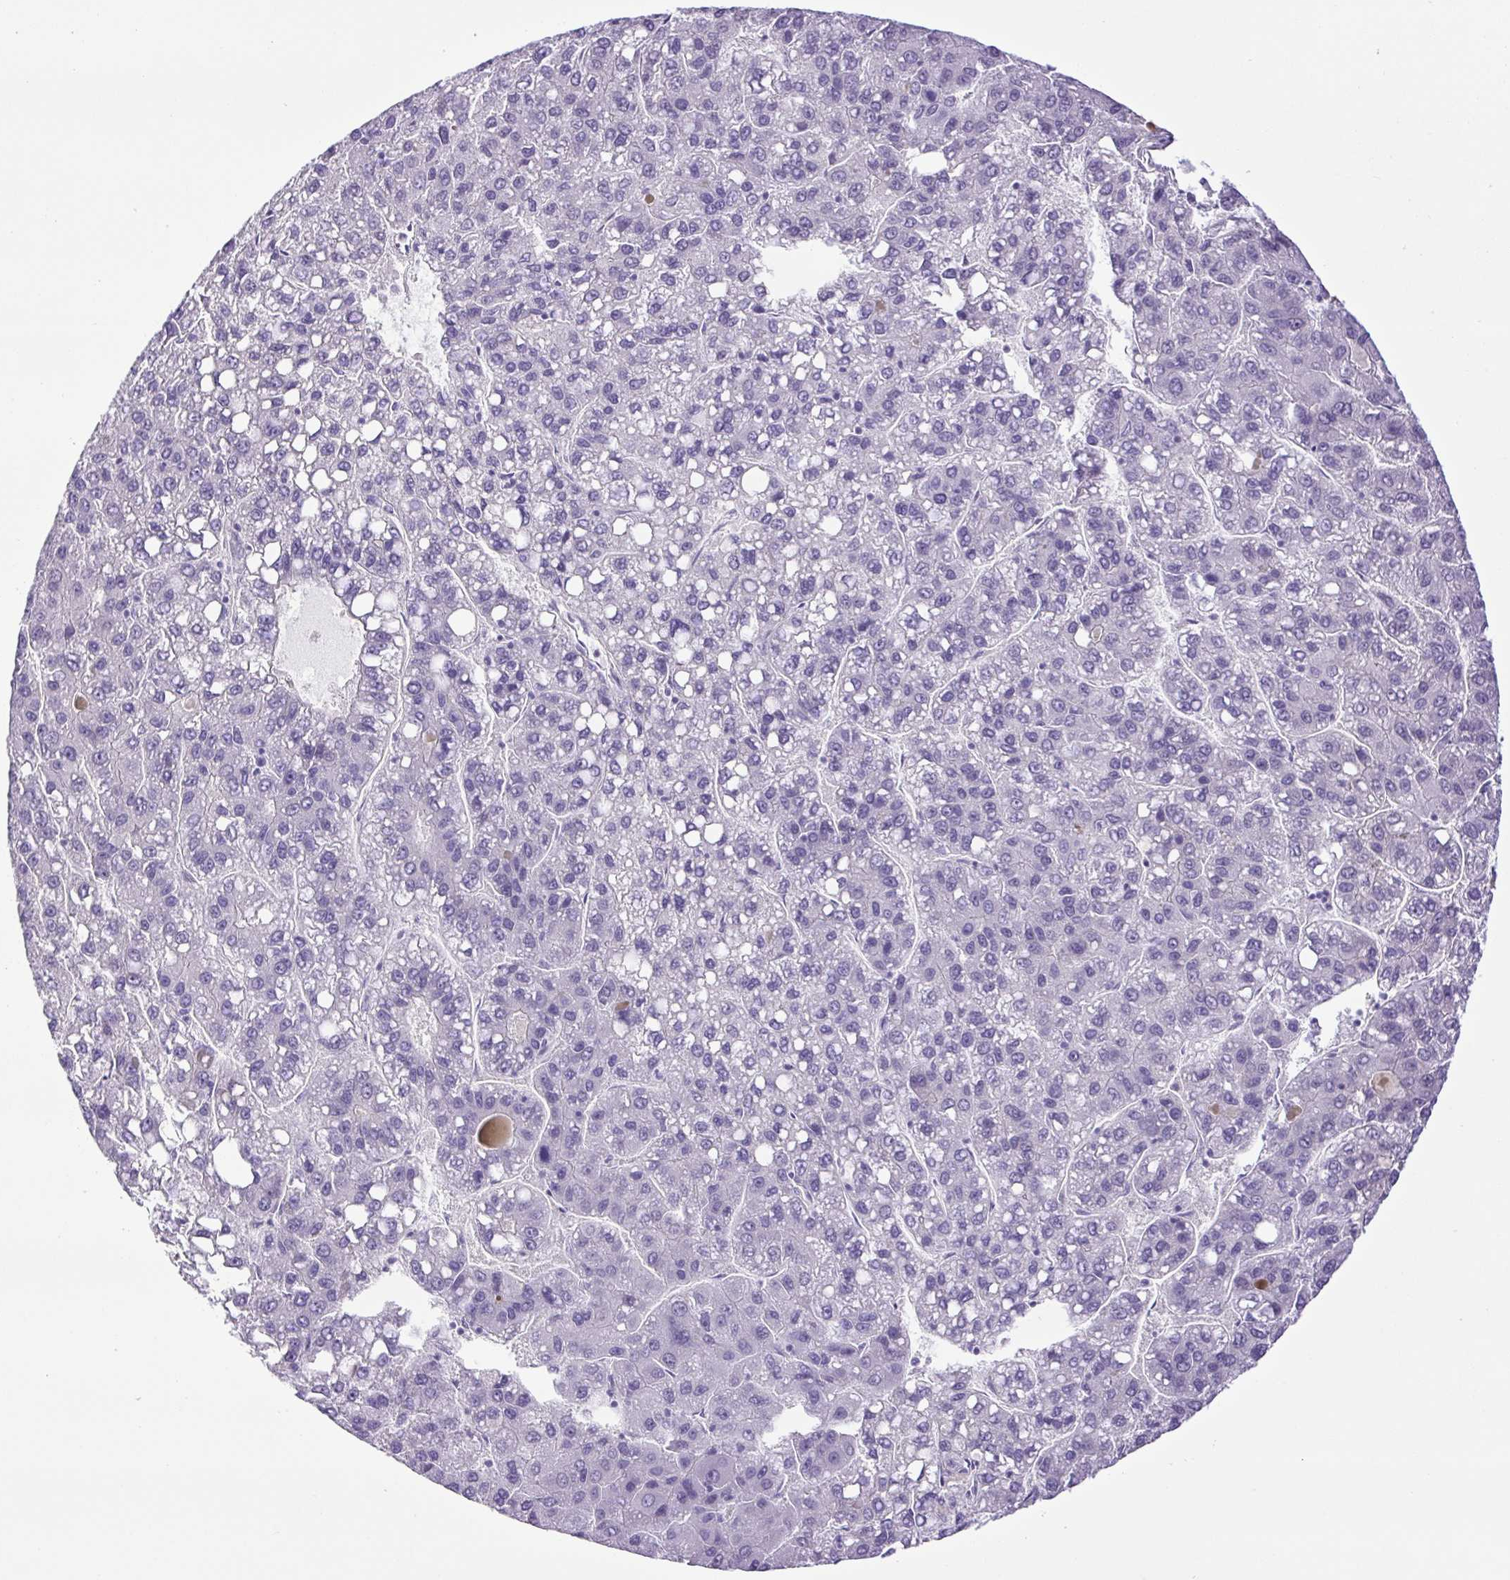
{"staining": {"intensity": "negative", "quantity": "none", "location": "none"}, "tissue": "liver cancer", "cell_type": "Tumor cells", "image_type": "cancer", "snomed": [{"axis": "morphology", "description": "Carcinoma, Hepatocellular, NOS"}, {"axis": "topography", "description": "Liver"}], "caption": "The photomicrograph reveals no significant staining in tumor cells of liver hepatocellular carcinoma.", "gene": "CDSN", "patient": {"sex": "female", "age": 82}}